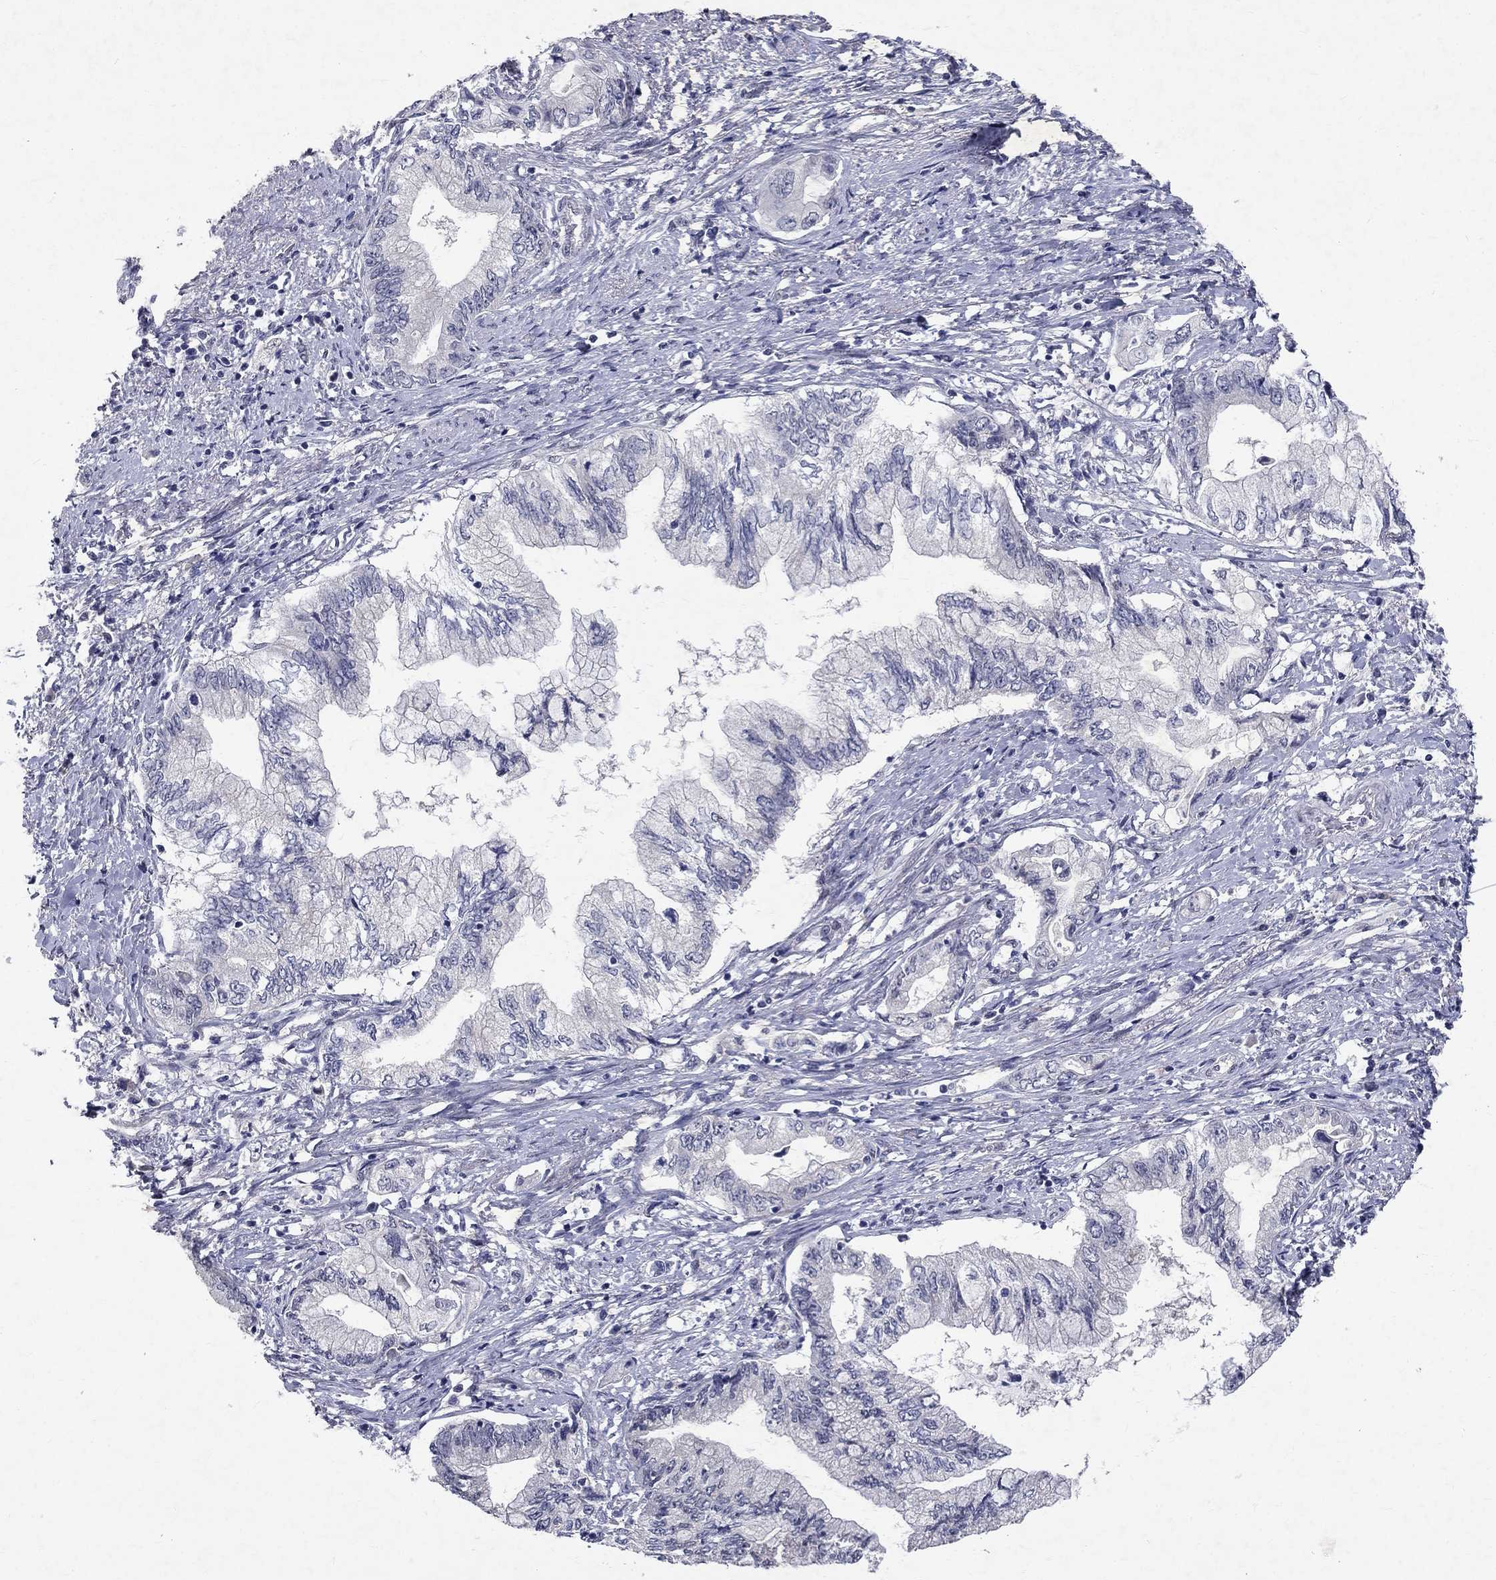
{"staining": {"intensity": "negative", "quantity": "none", "location": "none"}, "tissue": "pancreatic cancer", "cell_type": "Tumor cells", "image_type": "cancer", "snomed": [{"axis": "morphology", "description": "Adenocarcinoma, NOS"}, {"axis": "topography", "description": "Pancreas"}], "caption": "Micrograph shows no protein positivity in tumor cells of pancreatic cancer (adenocarcinoma) tissue. (Brightfield microscopy of DAB immunohistochemistry (IHC) at high magnification).", "gene": "RBFOX1", "patient": {"sex": "female", "age": 73}}